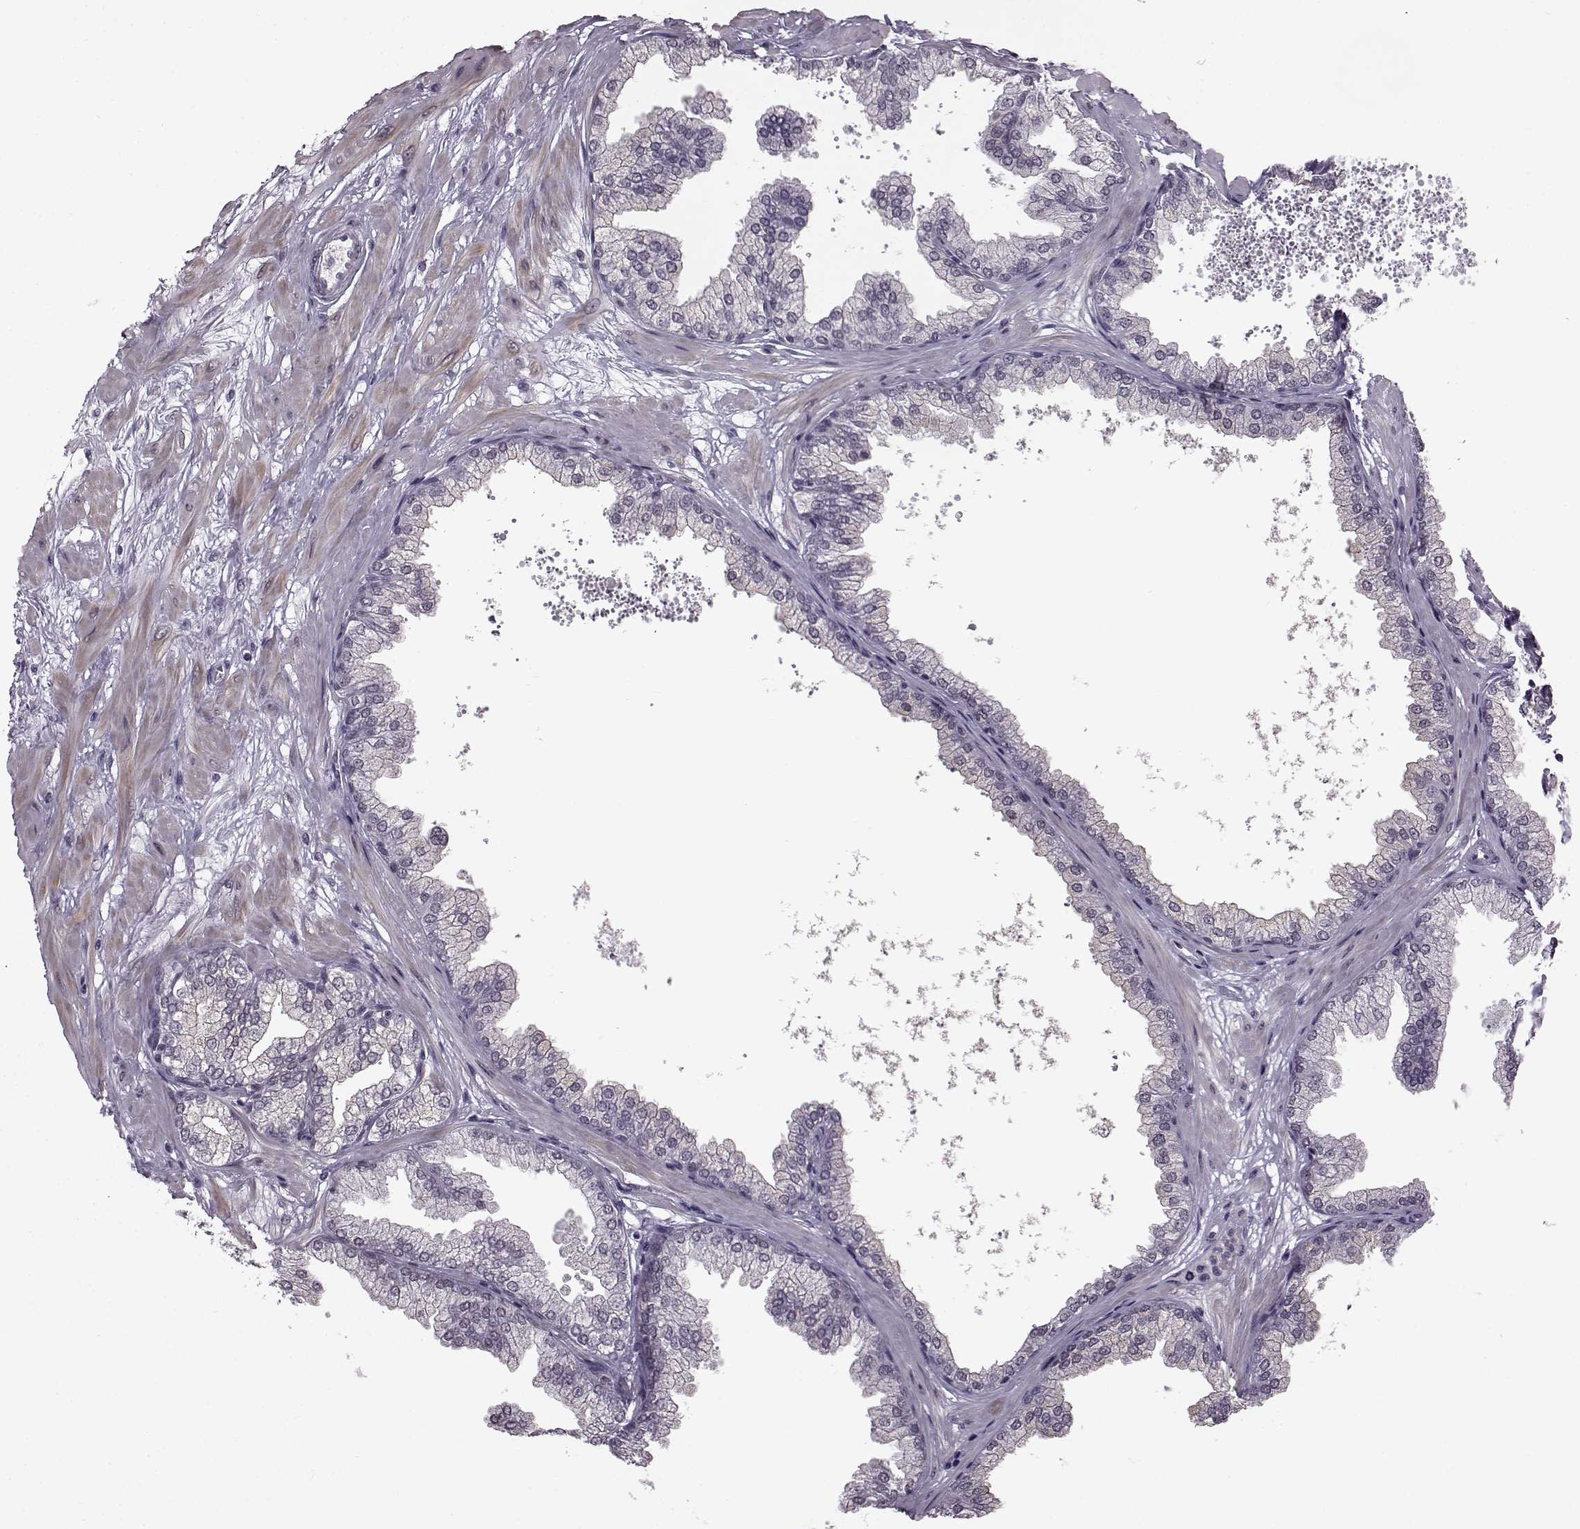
{"staining": {"intensity": "negative", "quantity": "none", "location": "none"}, "tissue": "prostate", "cell_type": "Glandular cells", "image_type": "normal", "snomed": [{"axis": "morphology", "description": "Normal tissue, NOS"}, {"axis": "topography", "description": "Prostate"}], "caption": "This is an immunohistochemistry (IHC) image of normal prostate. There is no positivity in glandular cells.", "gene": "SLC28A2", "patient": {"sex": "male", "age": 37}}